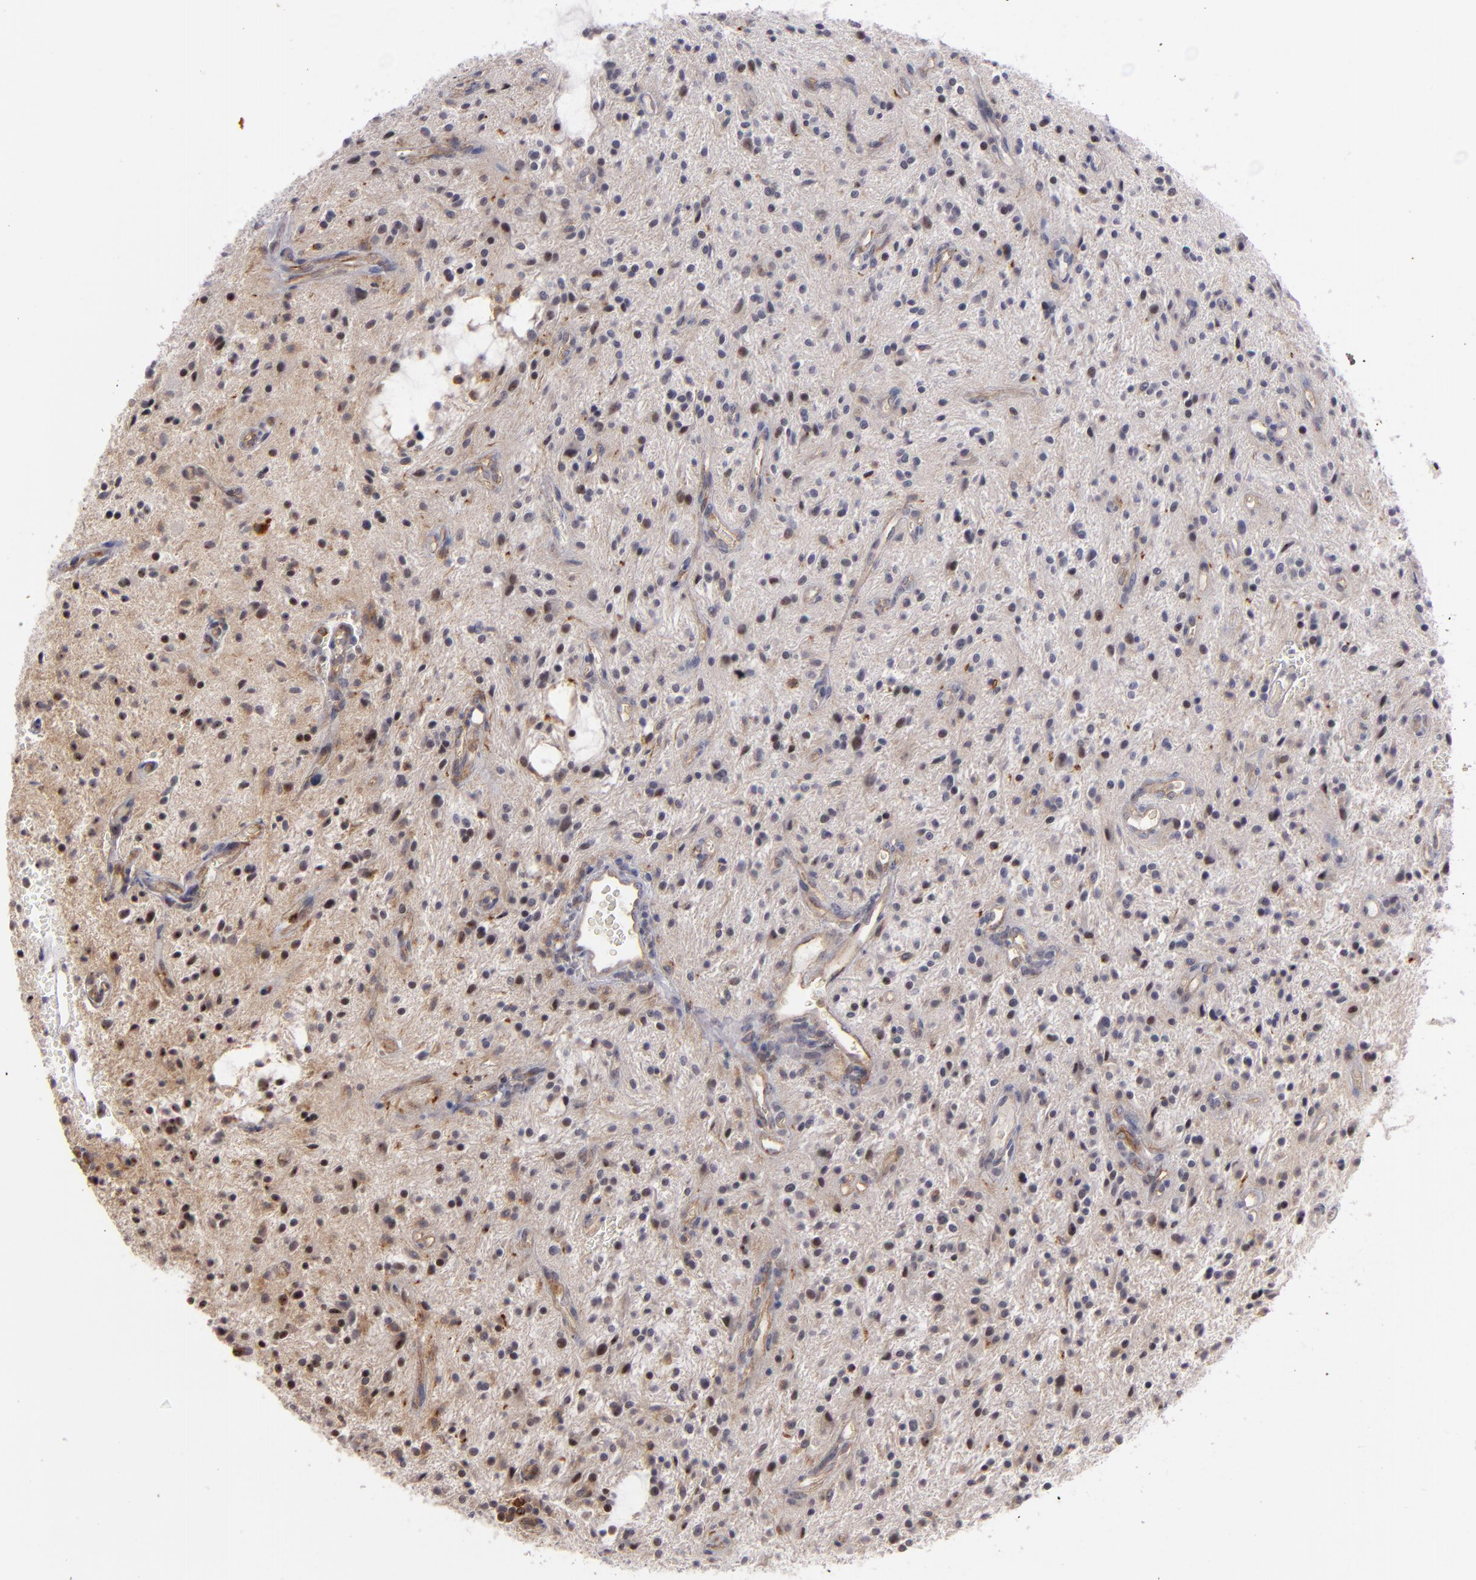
{"staining": {"intensity": "weak", "quantity": "<25%", "location": "nuclear"}, "tissue": "glioma", "cell_type": "Tumor cells", "image_type": "cancer", "snomed": [{"axis": "morphology", "description": "Glioma, malignant, NOS"}, {"axis": "topography", "description": "Cerebellum"}], "caption": "Glioma was stained to show a protein in brown. There is no significant expression in tumor cells. (DAB (3,3'-diaminobenzidine) immunohistochemistry (IHC), high magnification).", "gene": "STX3", "patient": {"sex": "female", "age": 10}}